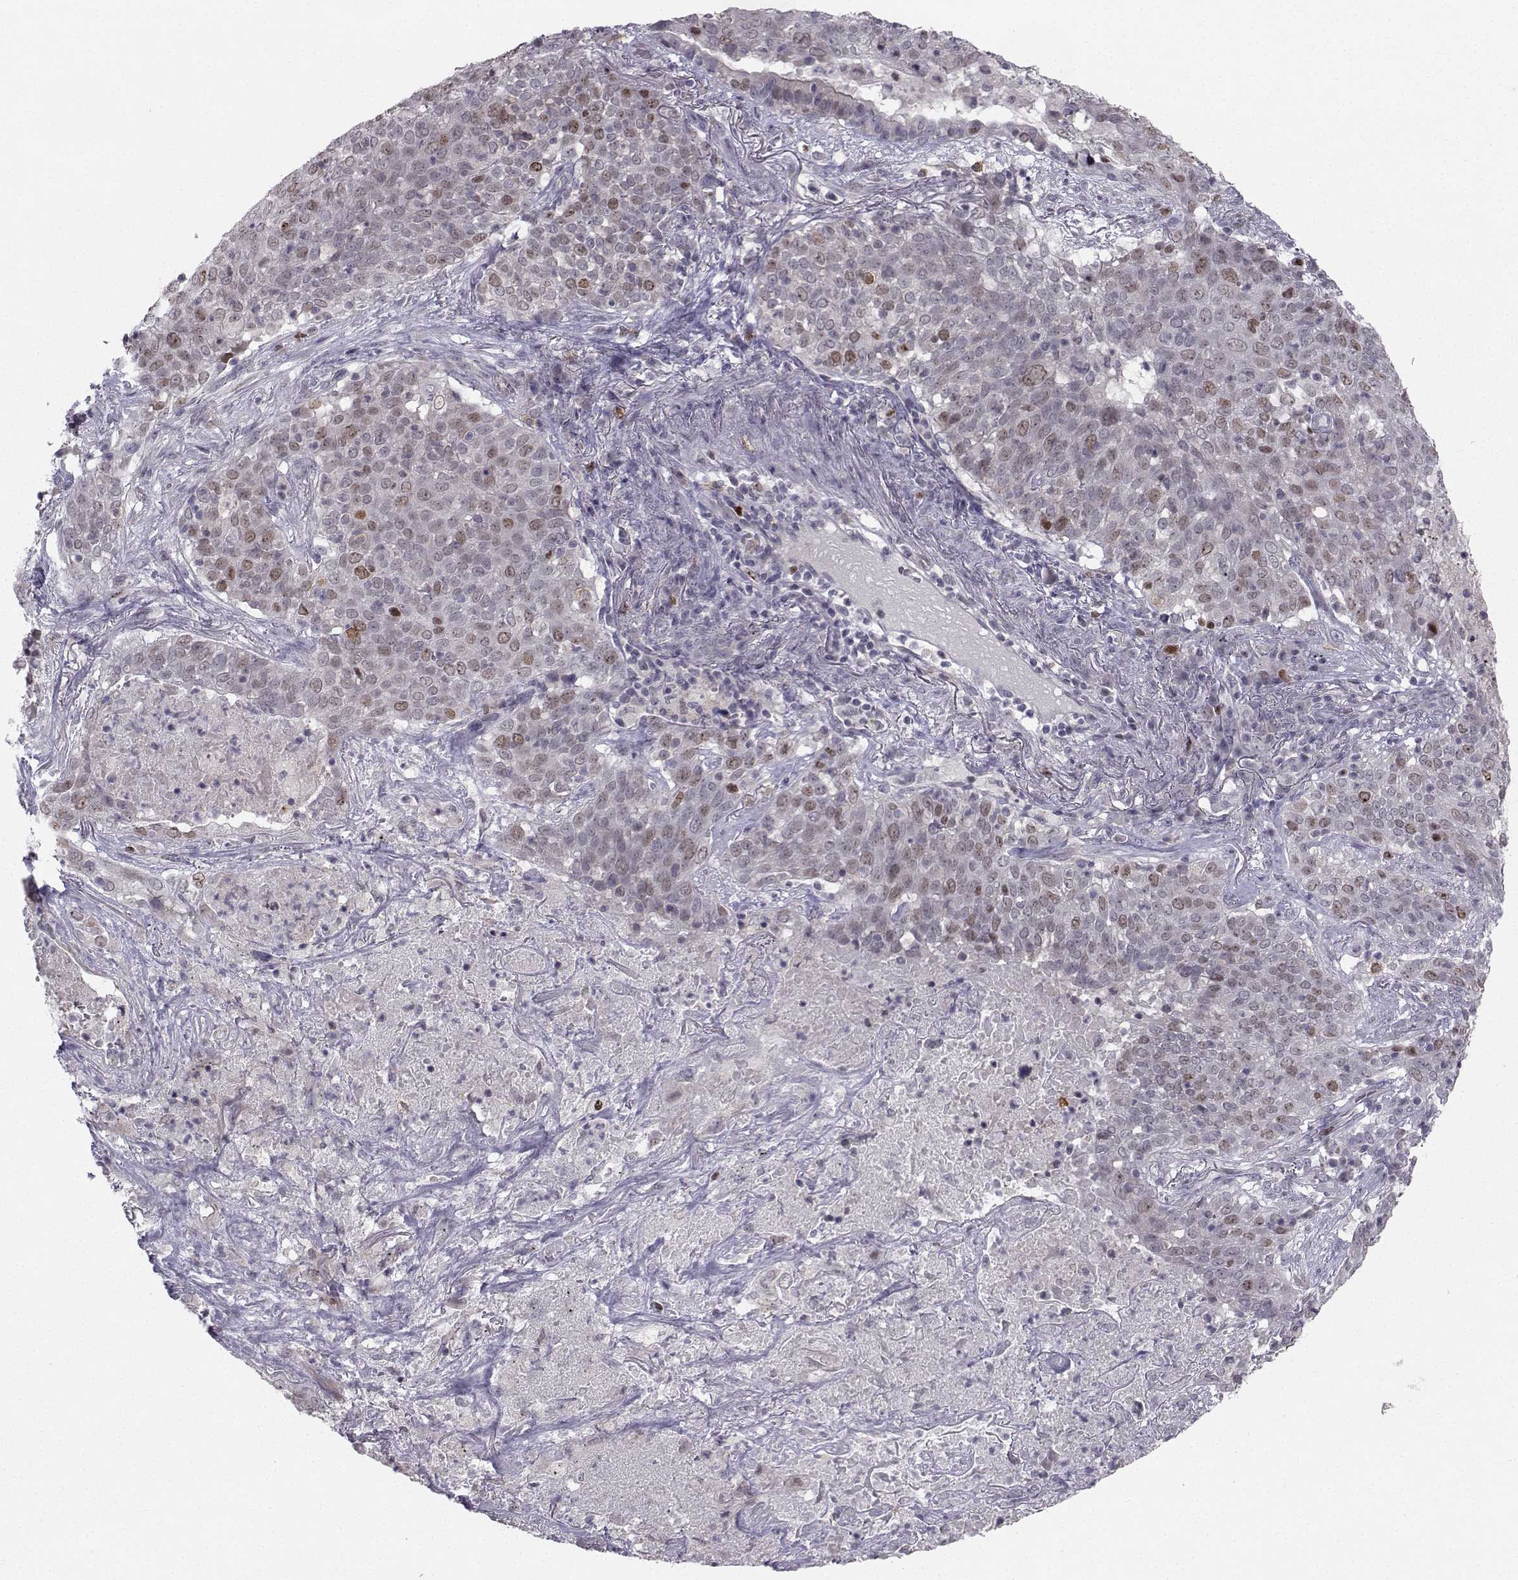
{"staining": {"intensity": "moderate", "quantity": "<25%", "location": "nuclear"}, "tissue": "lung cancer", "cell_type": "Tumor cells", "image_type": "cancer", "snomed": [{"axis": "morphology", "description": "Squamous cell carcinoma, NOS"}, {"axis": "topography", "description": "Lung"}], "caption": "Lung cancer tissue reveals moderate nuclear staining in approximately <25% of tumor cells, visualized by immunohistochemistry. (DAB (3,3'-diaminobenzidine) = brown stain, brightfield microscopy at high magnification).", "gene": "LRP8", "patient": {"sex": "male", "age": 82}}